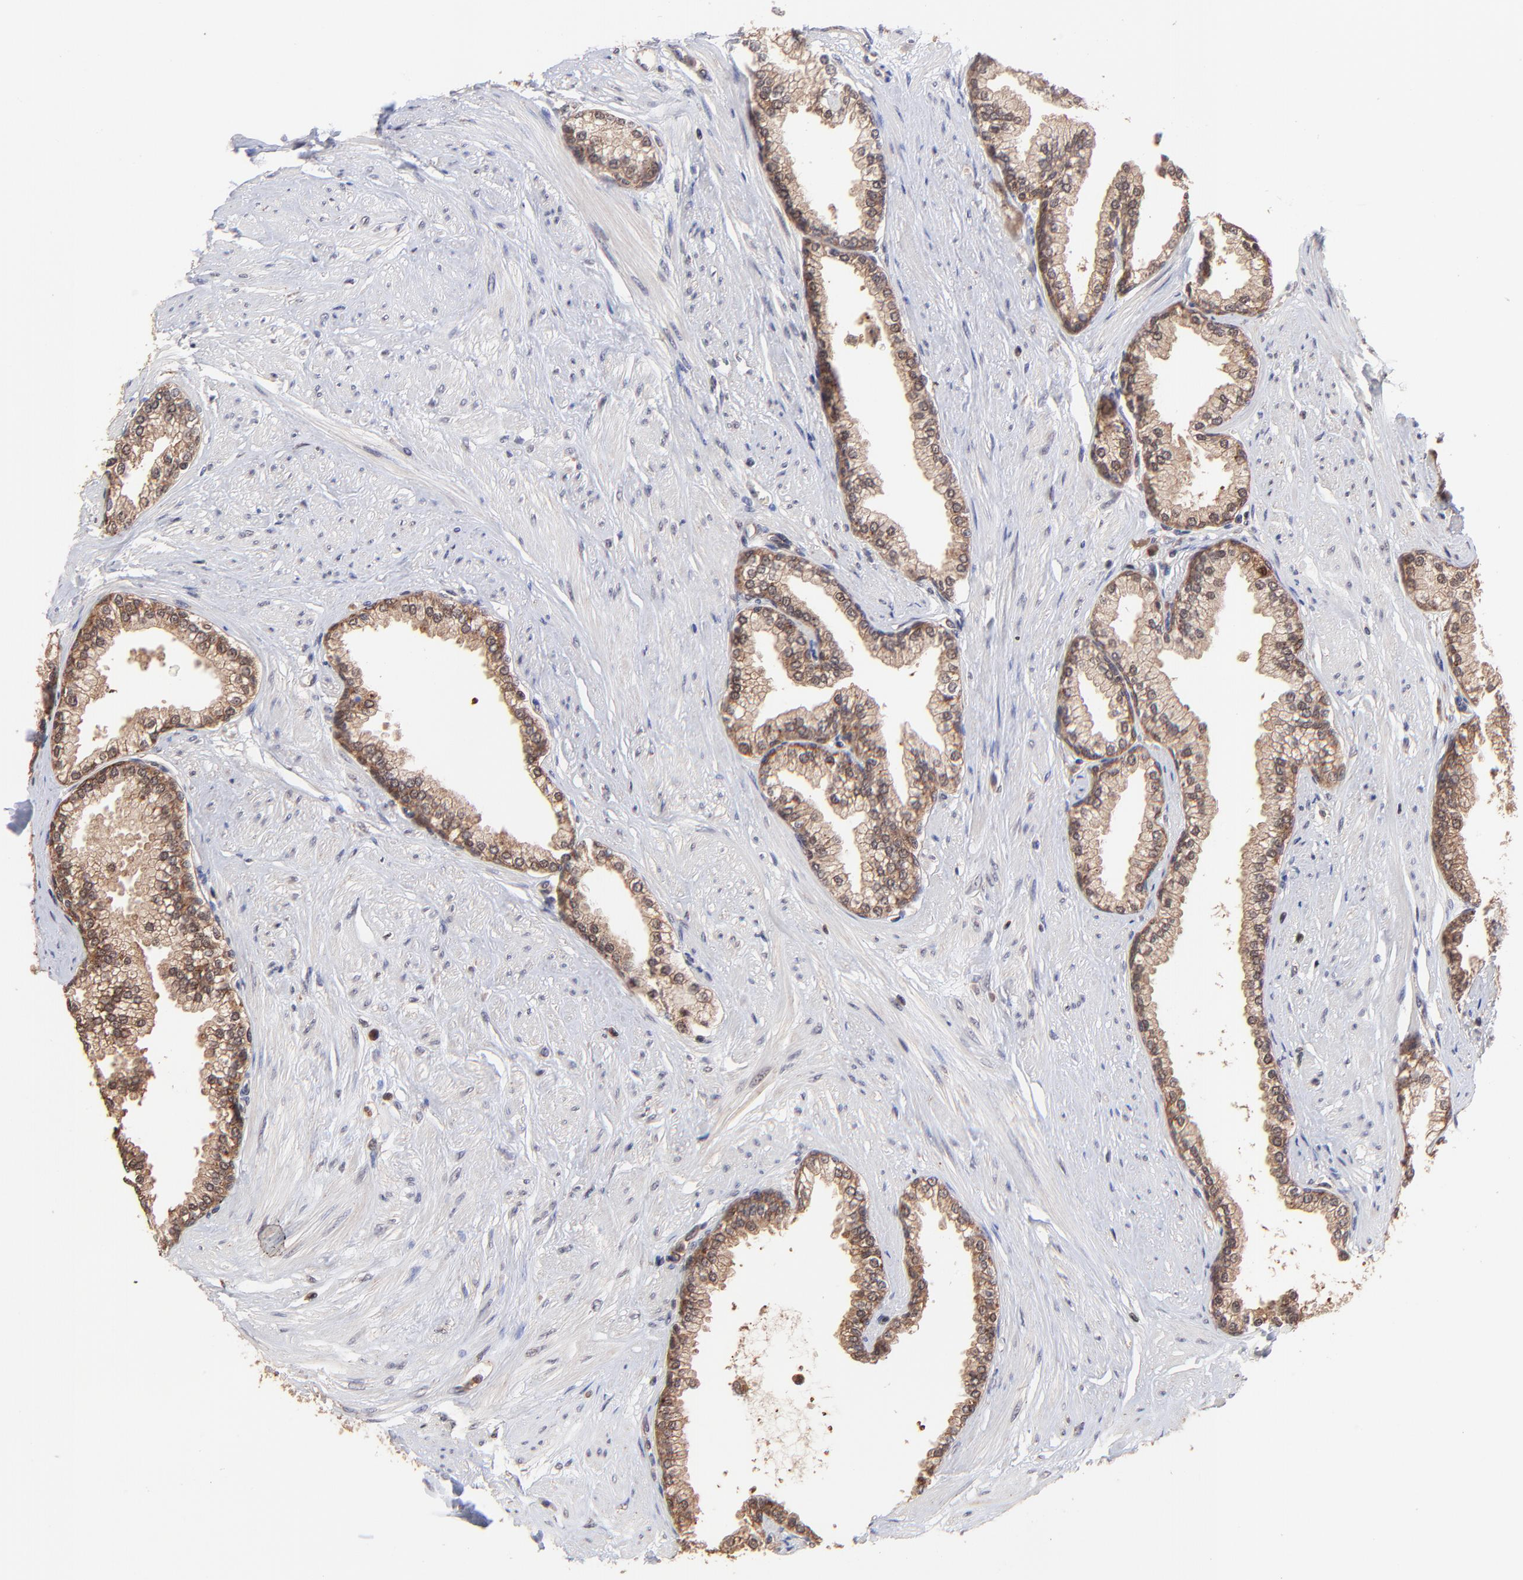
{"staining": {"intensity": "moderate", "quantity": ">75%", "location": "cytoplasmic/membranous"}, "tissue": "prostate", "cell_type": "Glandular cells", "image_type": "normal", "snomed": [{"axis": "morphology", "description": "Normal tissue, NOS"}, {"axis": "topography", "description": "Prostate"}], "caption": "A high-resolution photomicrograph shows immunohistochemistry (IHC) staining of normal prostate, which exhibits moderate cytoplasmic/membranous positivity in about >75% of glandular cells. (DAB IHC, brown staining for protein, blue staining for nuclei).", "gene": "PSMA6", "patient": {"sex": "male", "age": 64}}